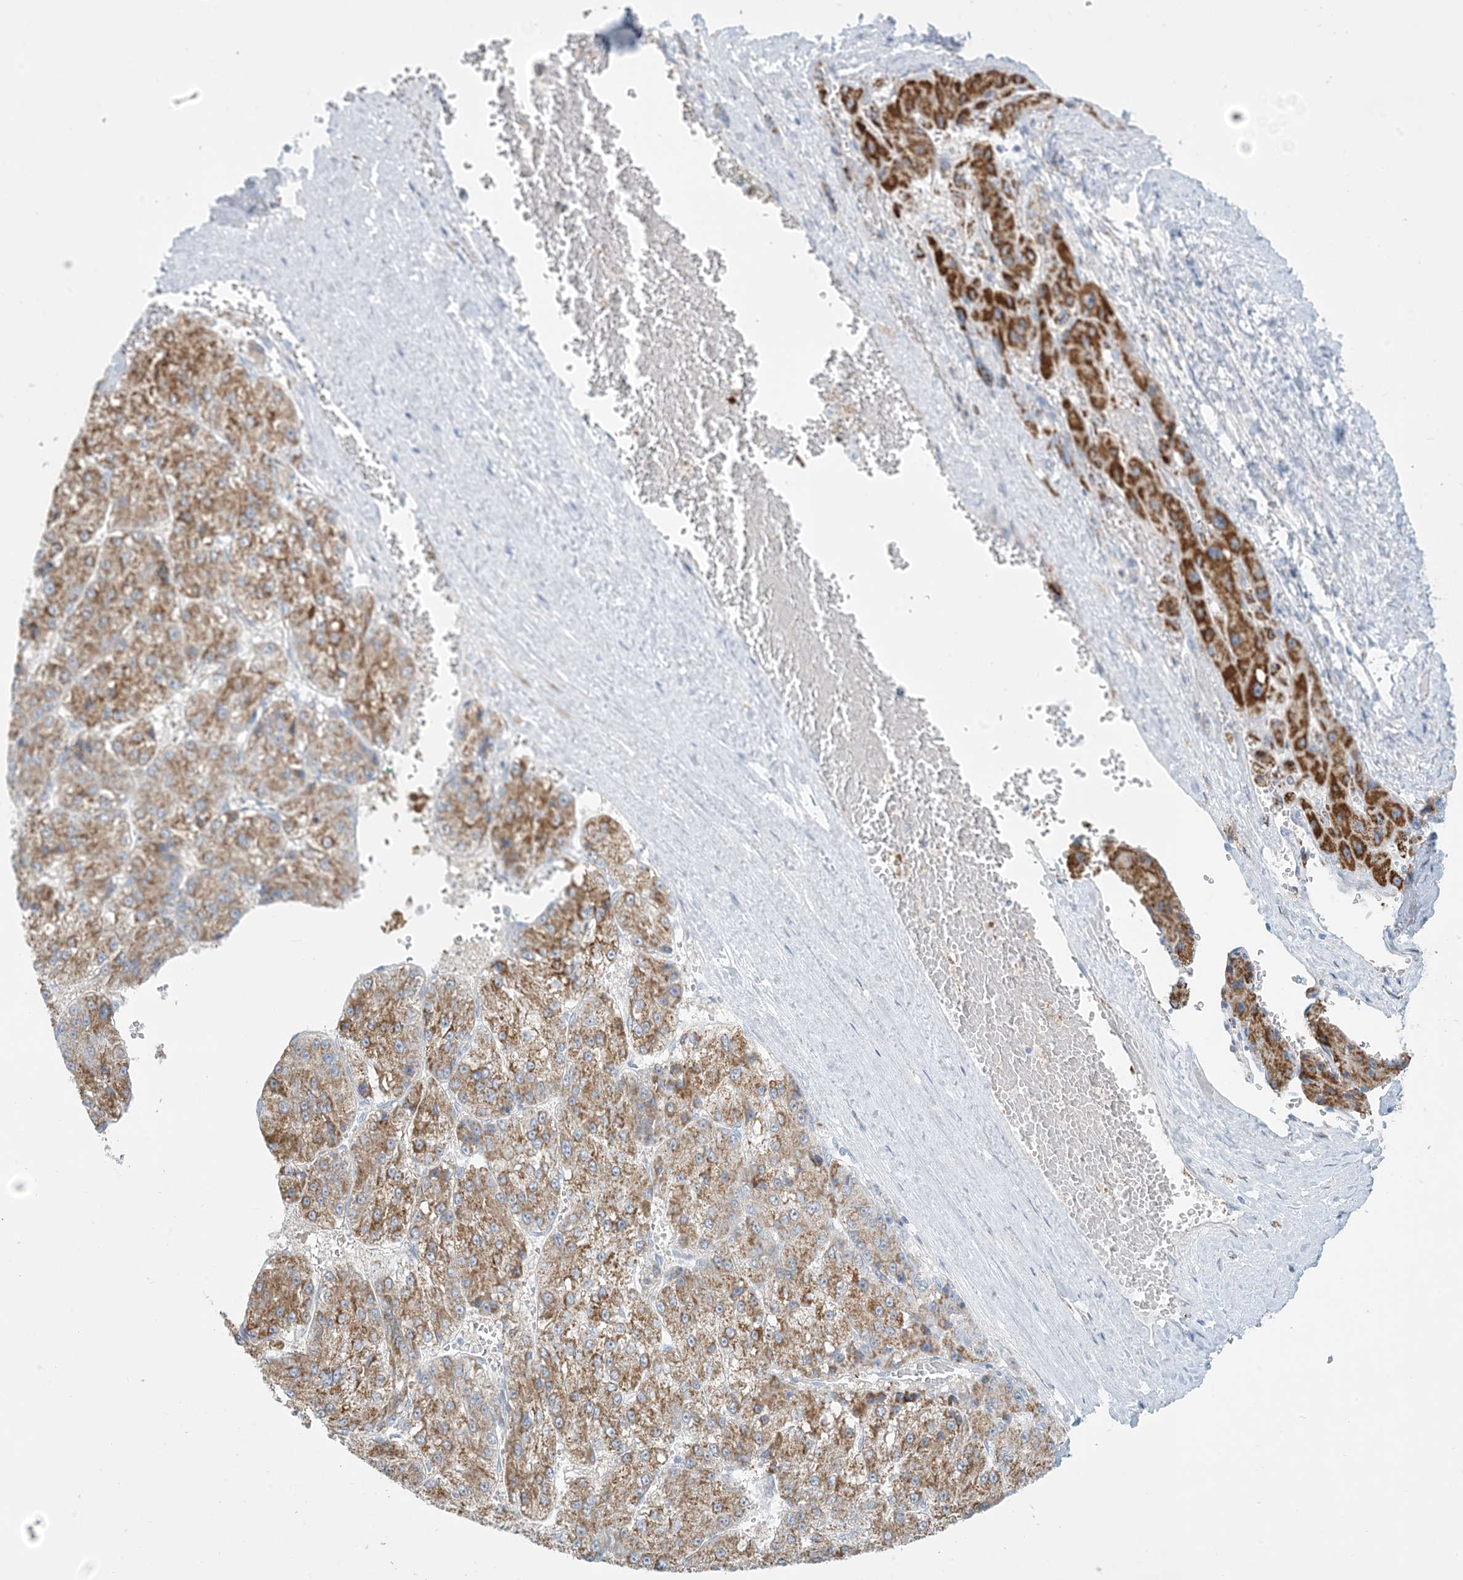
{"staining": {"intensity": "moderate", "quantity": ">75%", "location": "cytoplasmic/membranous"}, "tissue": "liver cancer", "cell_type": "Tumor cells", "image_type": "cancer", "snomed": [{"axis": "morphology", "description": "Carcinoma, Hepatocellular, NOS"}, {"axis": "topography", "description": "Liver"}], "caption": "A histopathology image showing moderate cytoplasmic/membranous expression in about >75% of tumor cells in liver cancer, as visualized by brown immunohistochemical staining.", "gene": "ZDHHC4", "patient": {"sex": "female", "age": 73}}